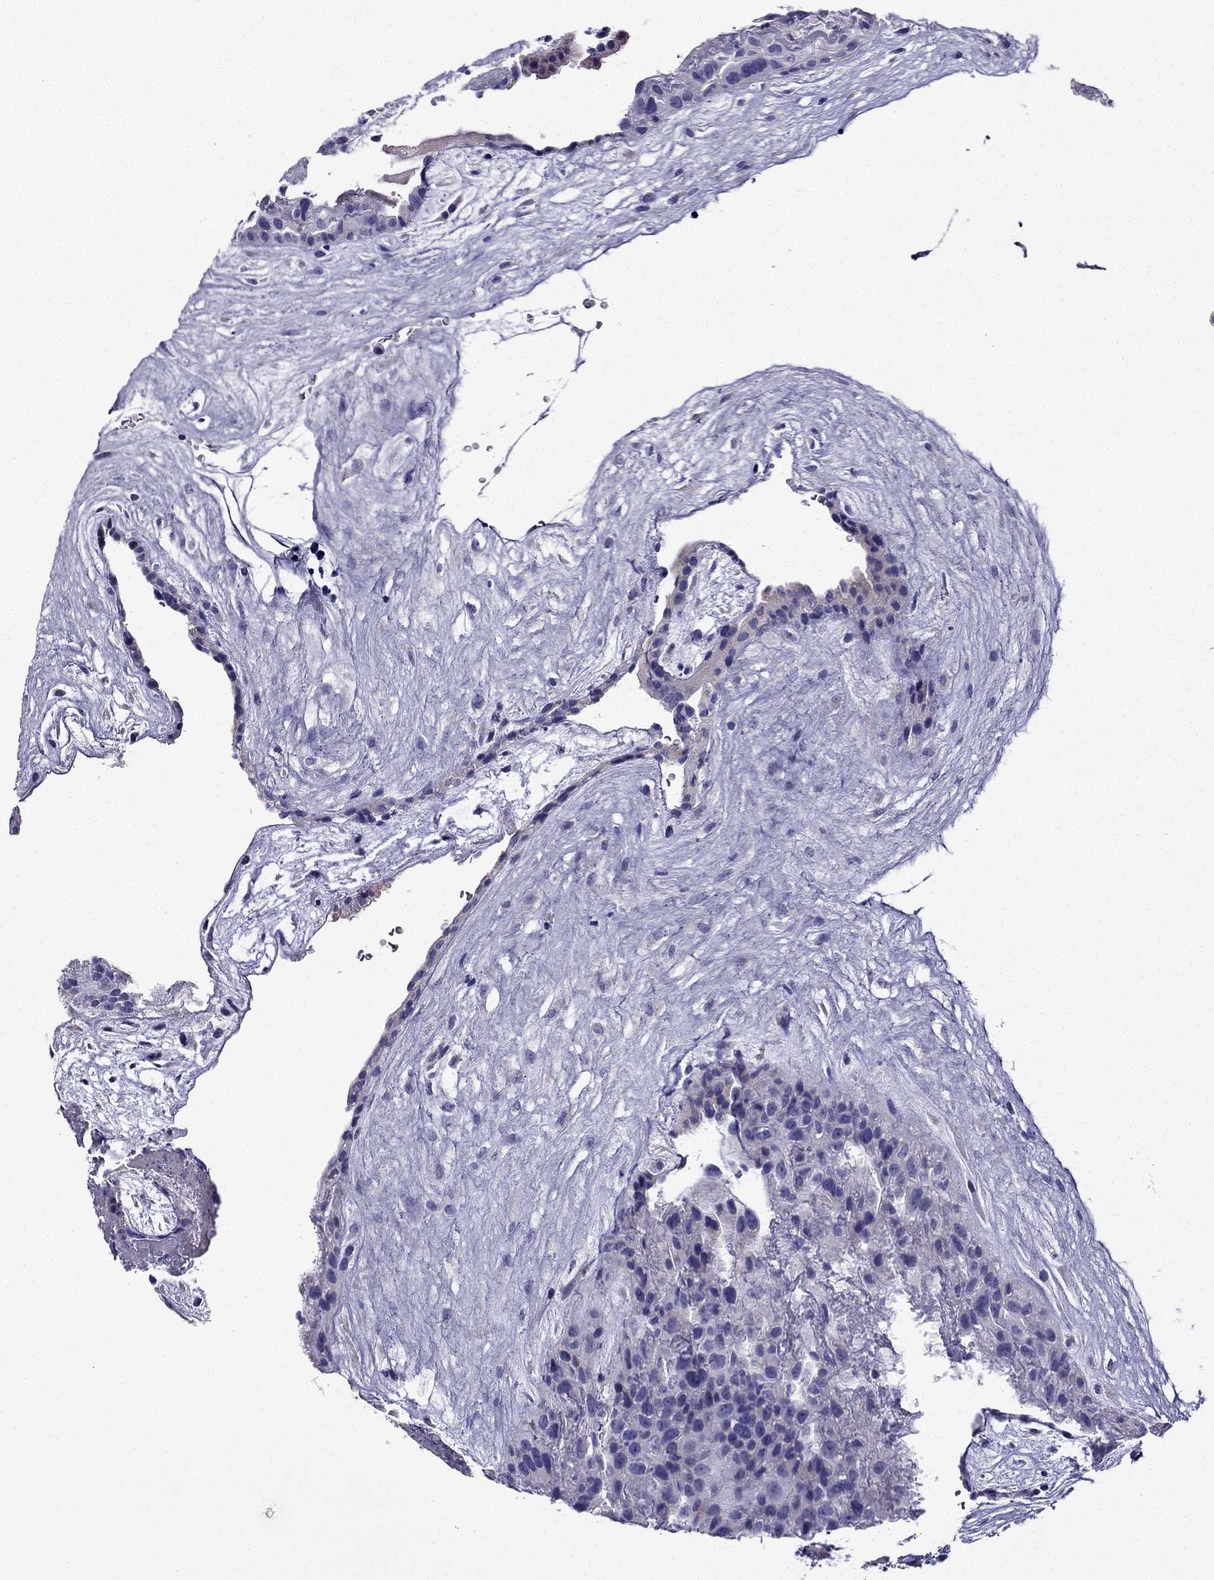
{"staining": {"intensity": "negative", "quantity": "none", "location": "none"}, "tissue": "placenta", "cell_type": "Decidual cells", "image_type": "normal", "snomed": [{"axis": "morphology", "description": "Normal tissue, NOS"}, {"axis": "topography", "description": "Placenta"}], "caption": "Histopathology image shows no significant protein staining in decidual cells of normal placenta.", "gene": "KIF5A", "patient": {"sex": "female", "age": 19}}